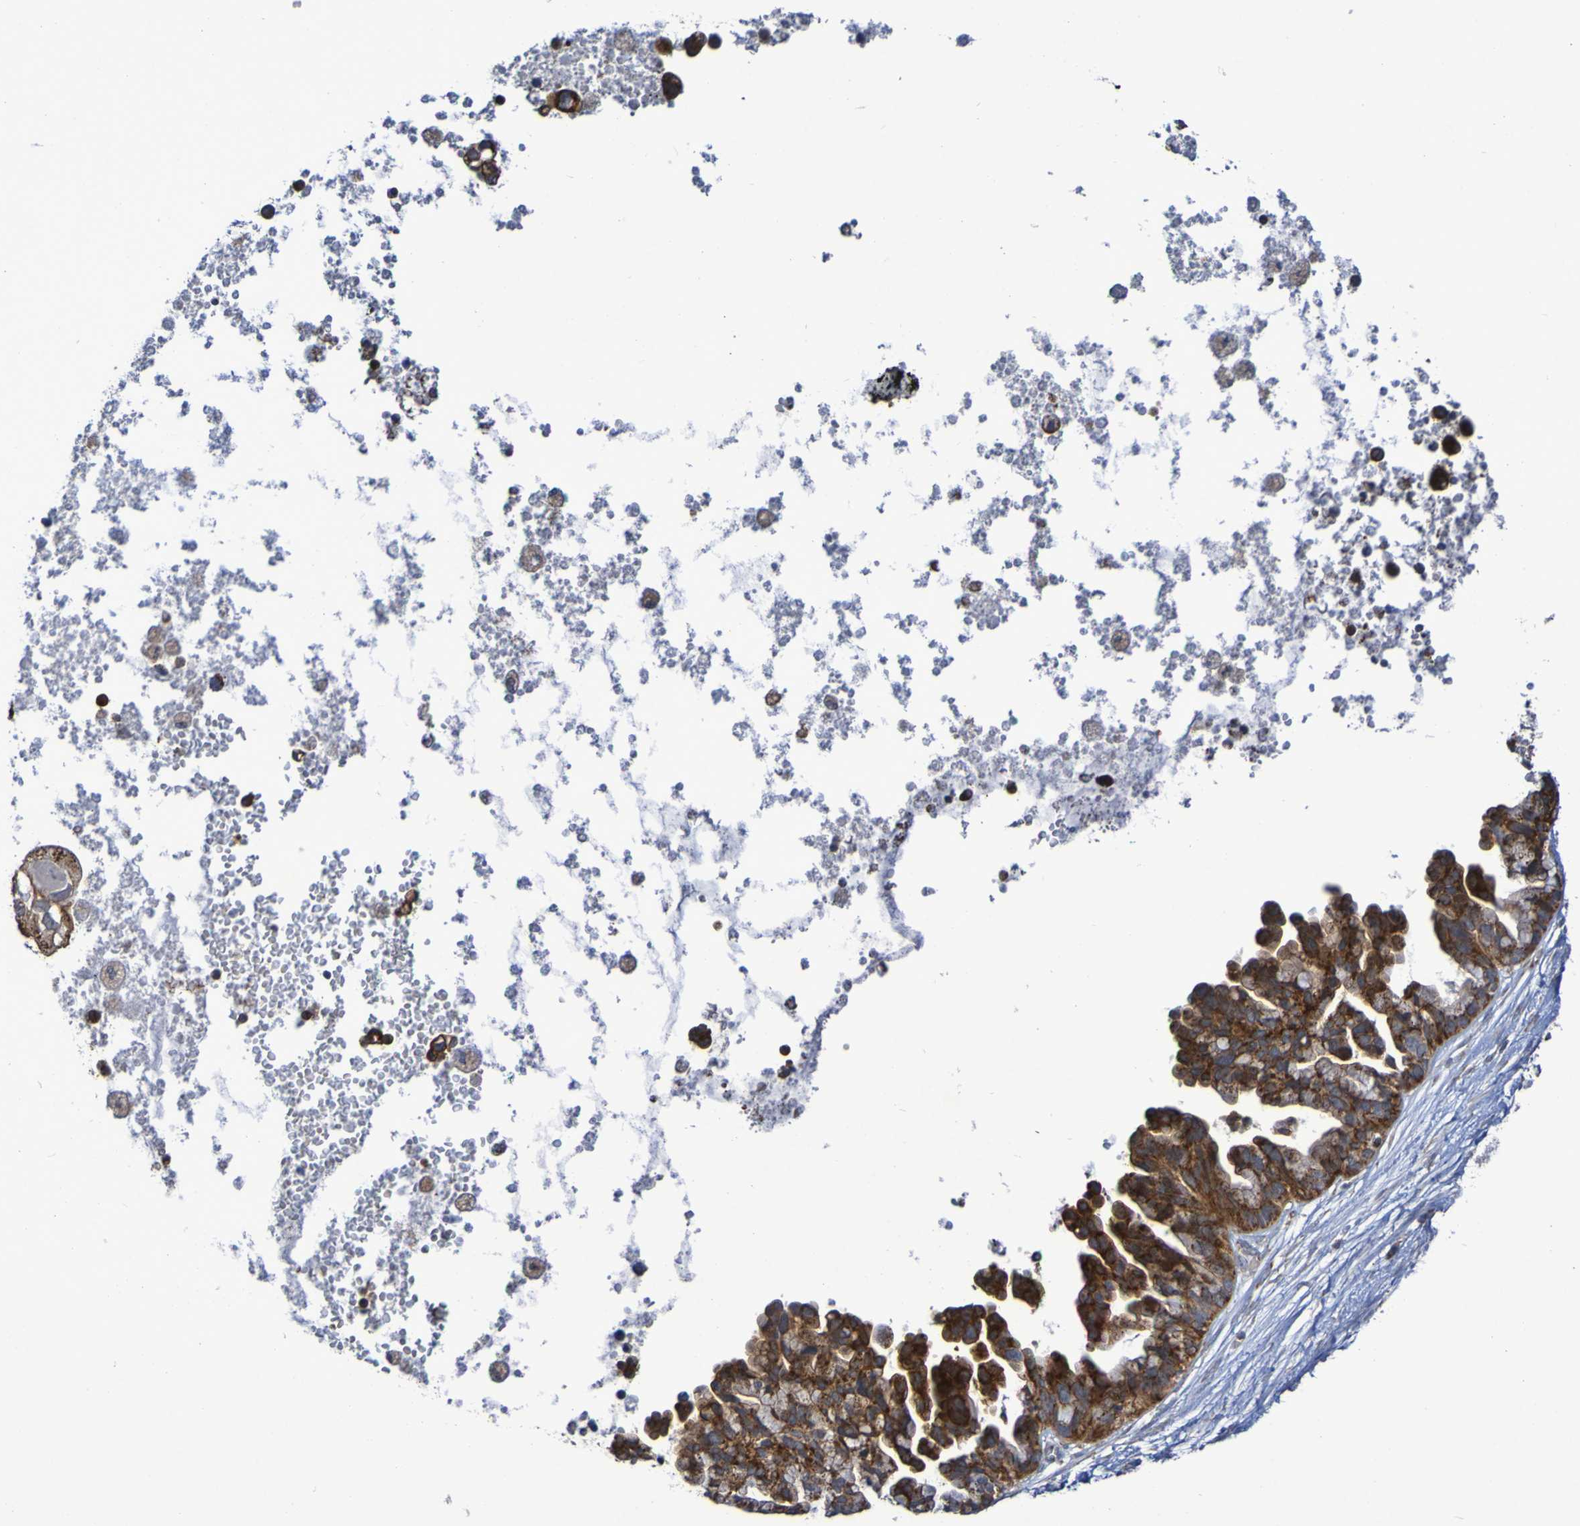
{"staining": {"intensity": "strong", "quantity": ">75%", "location": "cytoplasmic/membranous"}, "tissue": "ovarian cancer", "cell_type": "Tumor cells", "image_type": "cancer", "snomed": [{"axis": "morphology", "description": "Cystadenocarcinoma, serous, NOS"}, {"axis": "topography", "description": "Ovary"}], "caption": "Human ovarian serous cystadenocarcinoma stained with a protein marker displays strong staining in tumor cells.", "gene": "DVL1", "patient": {"sex": "female", "age": 56}}